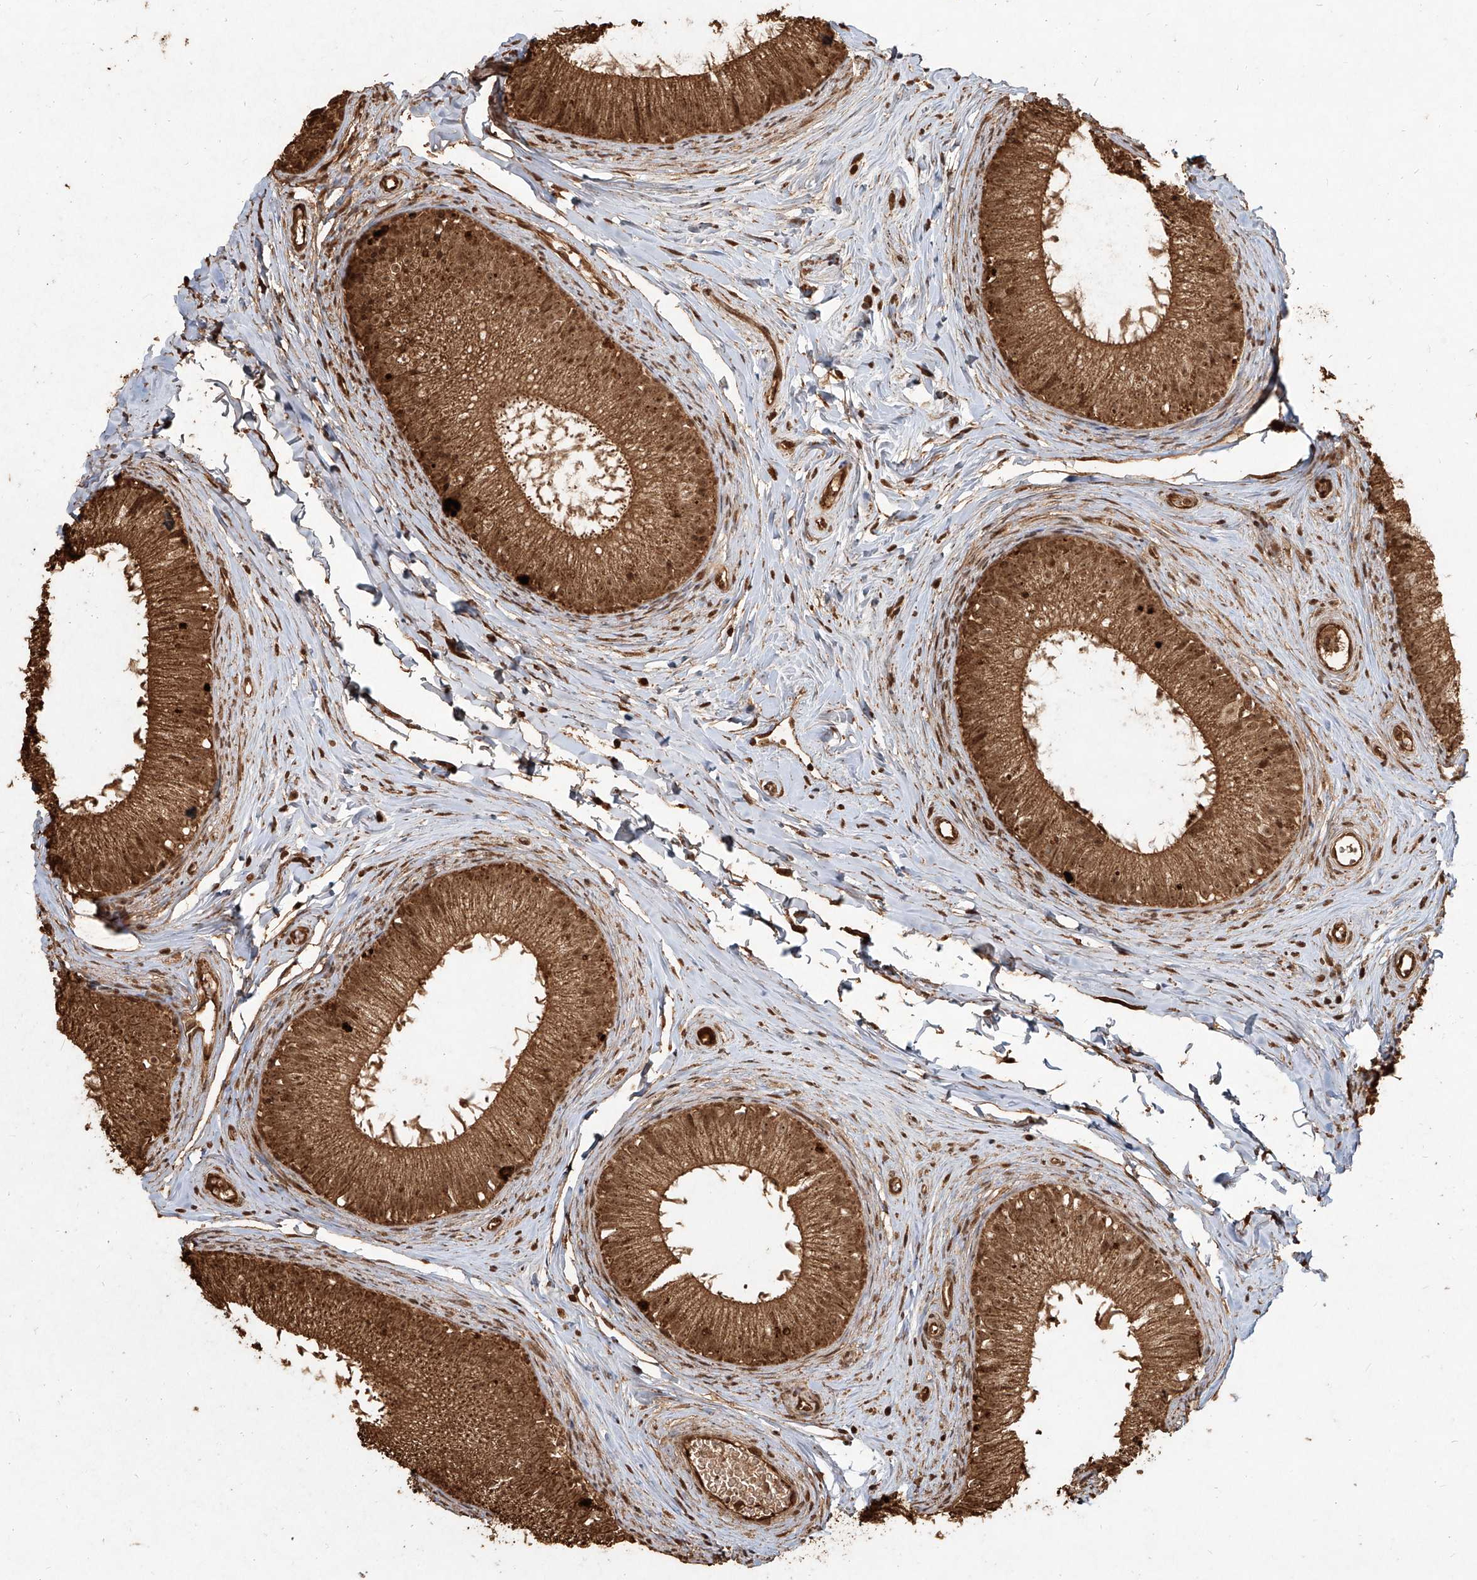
{"staining": {"intensity": "strong", "quantity": ">75%", "location": "cytoplasmic/membranous,nuclear"}, "tissue": "epididymis", "cell_type": "Glandular cells", "image_type": "normal", "snomed": [{"axis": "morphology", "description": "Normal tissue, NOS"}, {"axis": "topography", "description": "Epididymis"}], "caption": "Glandular cells demonstrate high levels of strong cytoplasmic/membranous,nuclear staining in approximately >75% of cells in unremarkable human epididymis.", "gene": "UBE2K", "patient": {"sex": "male", "age": 34}}